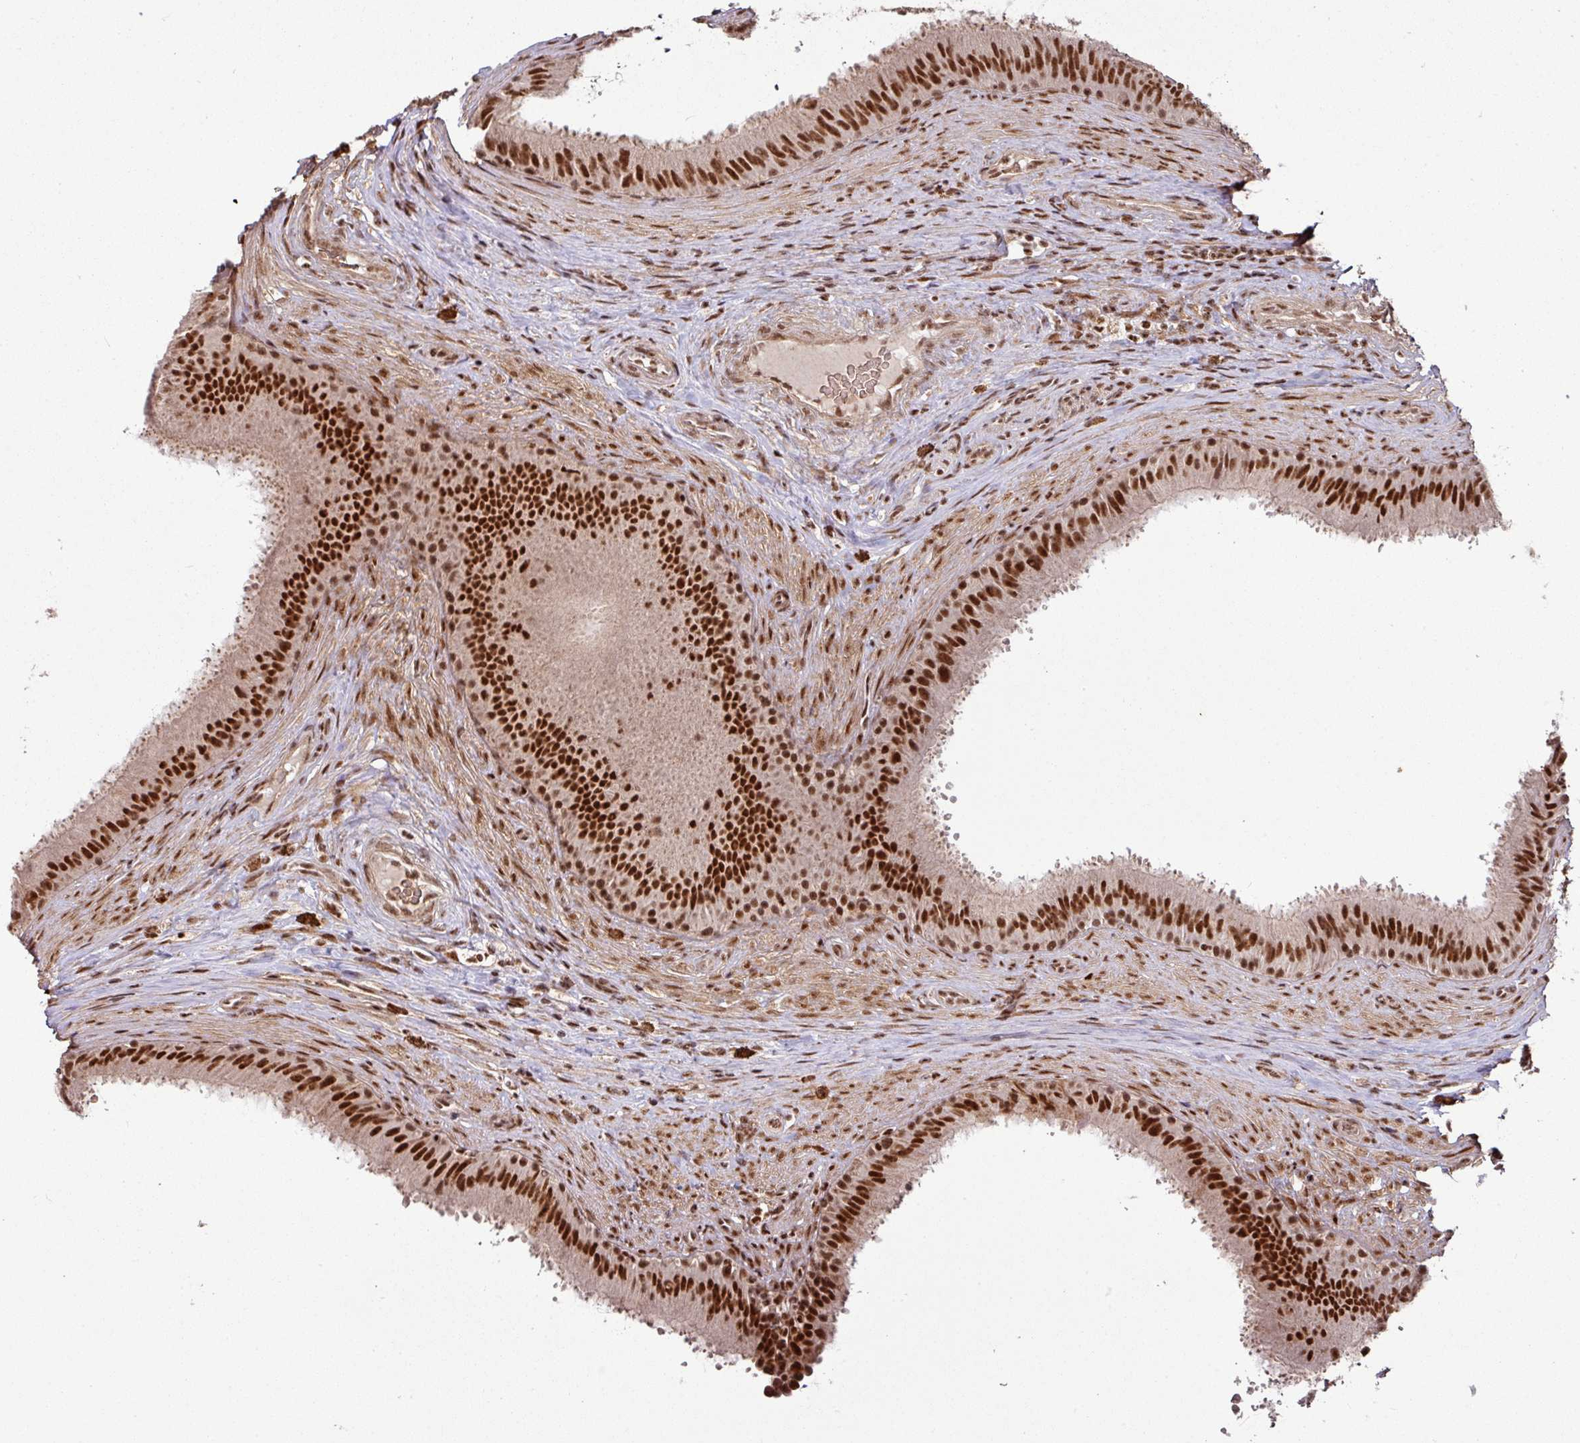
{"staining": {"intensity": "strong", "quantity": ">75%", "location": "nuclear"}, "tissue": "epididymis", "cell_type": "Glandular cells", "image_type": "normal", "snomed": [{"axis": "morphology", "description": "Normal tissue, NOS"}, {"axis": "topography", "description": "Testis"}, {"axis": "topography", "description": "Epididymis"}], "caption": "Immunohistochemistry (IHC) of benign epididymis displays high levels of strong nuclear expression in about >75% of glandular cells. The protein of interest is shown in brown color, while the nuclei are stained blue.", "gene": "PHF23", "patient": {"sex": "male", "age": 41}}